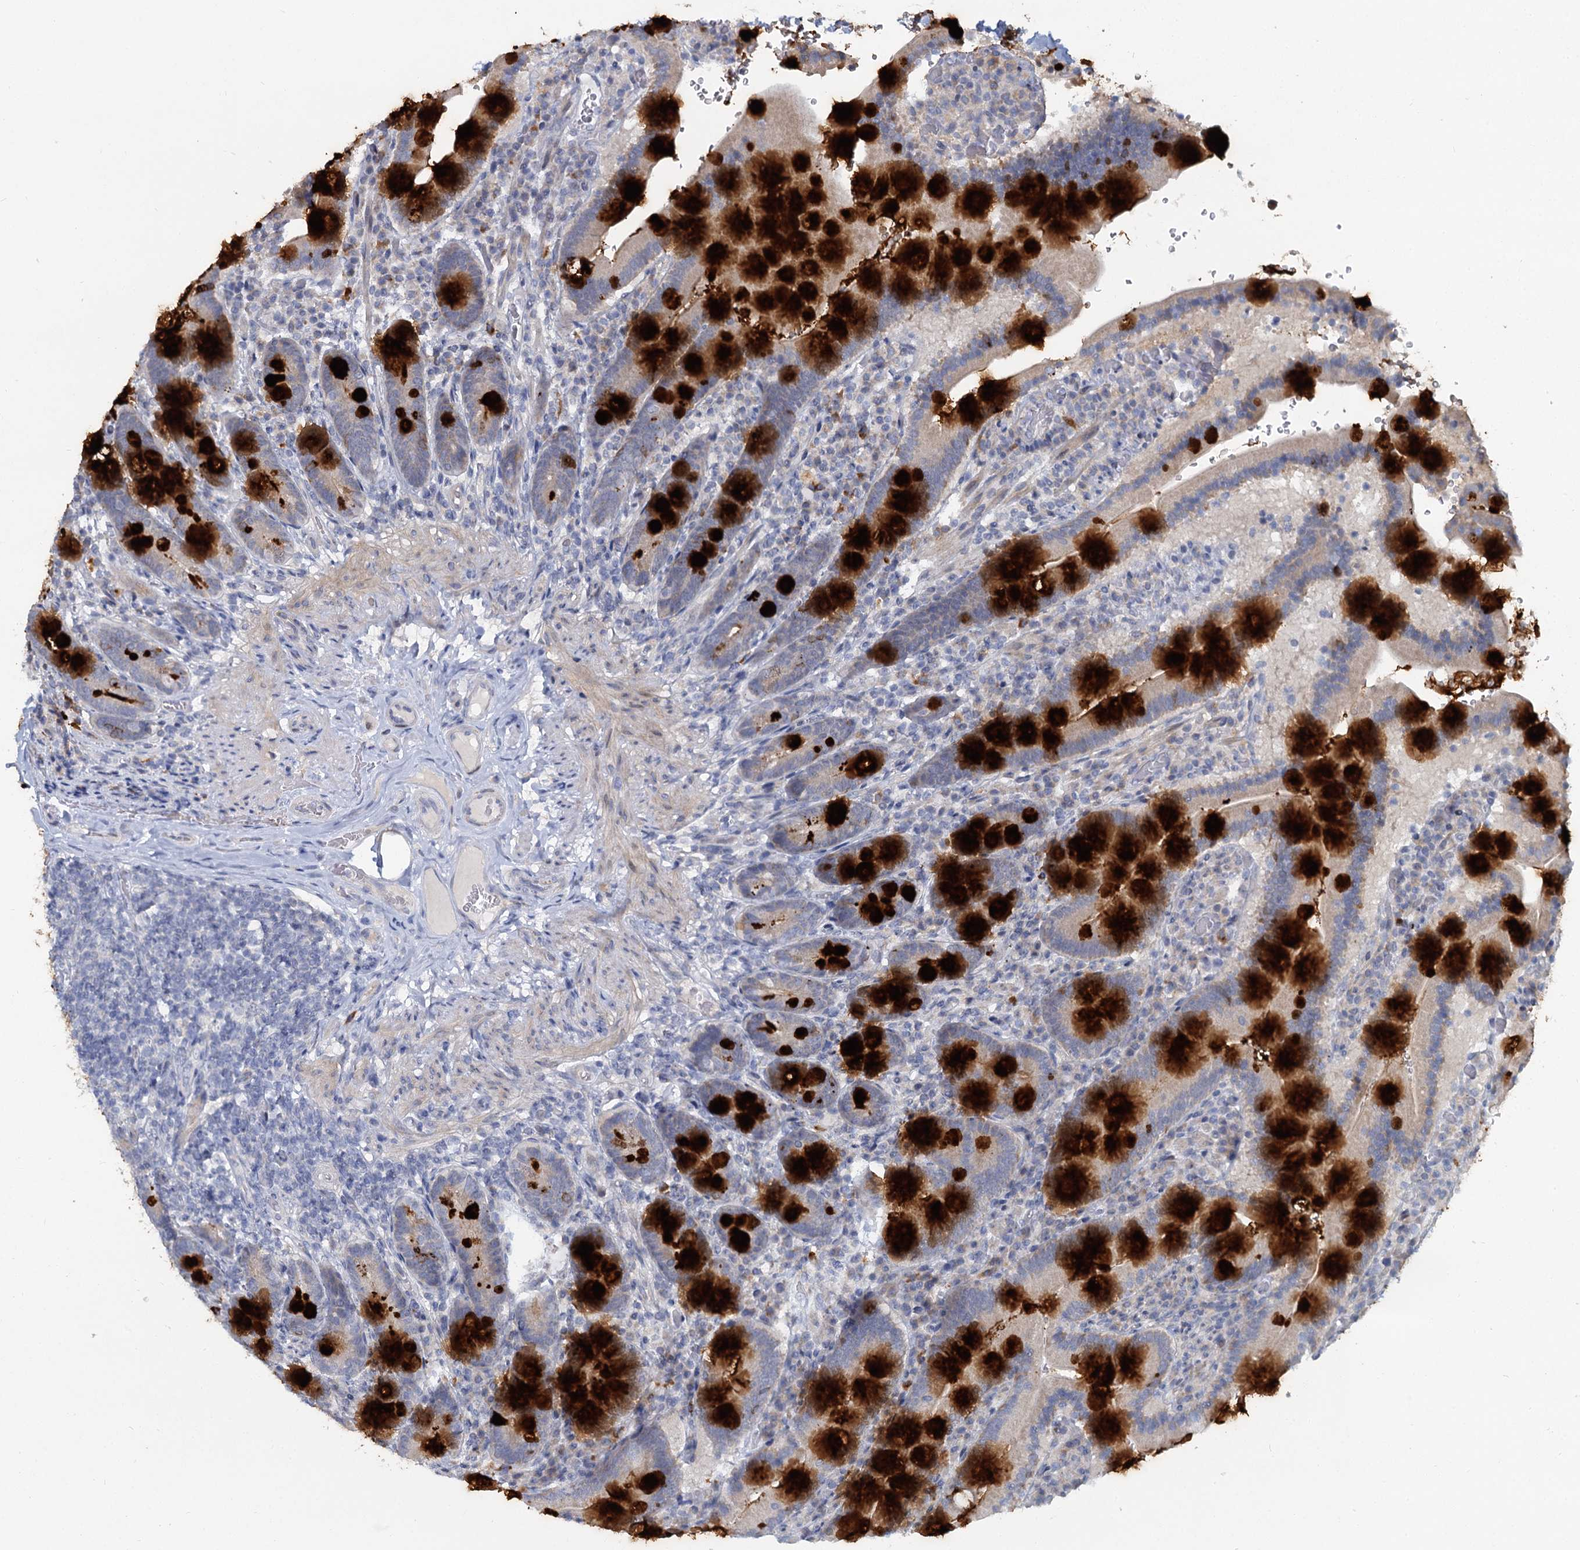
{"staining": {"intensity": "strong", "quantity": "25%-75%", "location": "cytoplasmic/membranous"}, "tissue": "duodenum", "cell_type": "Glandular cells", "image_type": "normal", "snomed": [{"axis": "morphology", "description": "Normal tissue, NOS"}, {"axis": "topography", "description": "Duodenum"}], "caption": "A high-resolution micrograph shows IHC staining of benign duodenum, which displays strong cytoplasmic/membranous expression in approximately 25%-75% of glandular cells. The staining was performed using DAB, with brown indicating positive protein expression. Nuclei are stained blue with hematoxylin.", "gene": "ACRBP", "patient": {"sex": "female", "age": 62}}